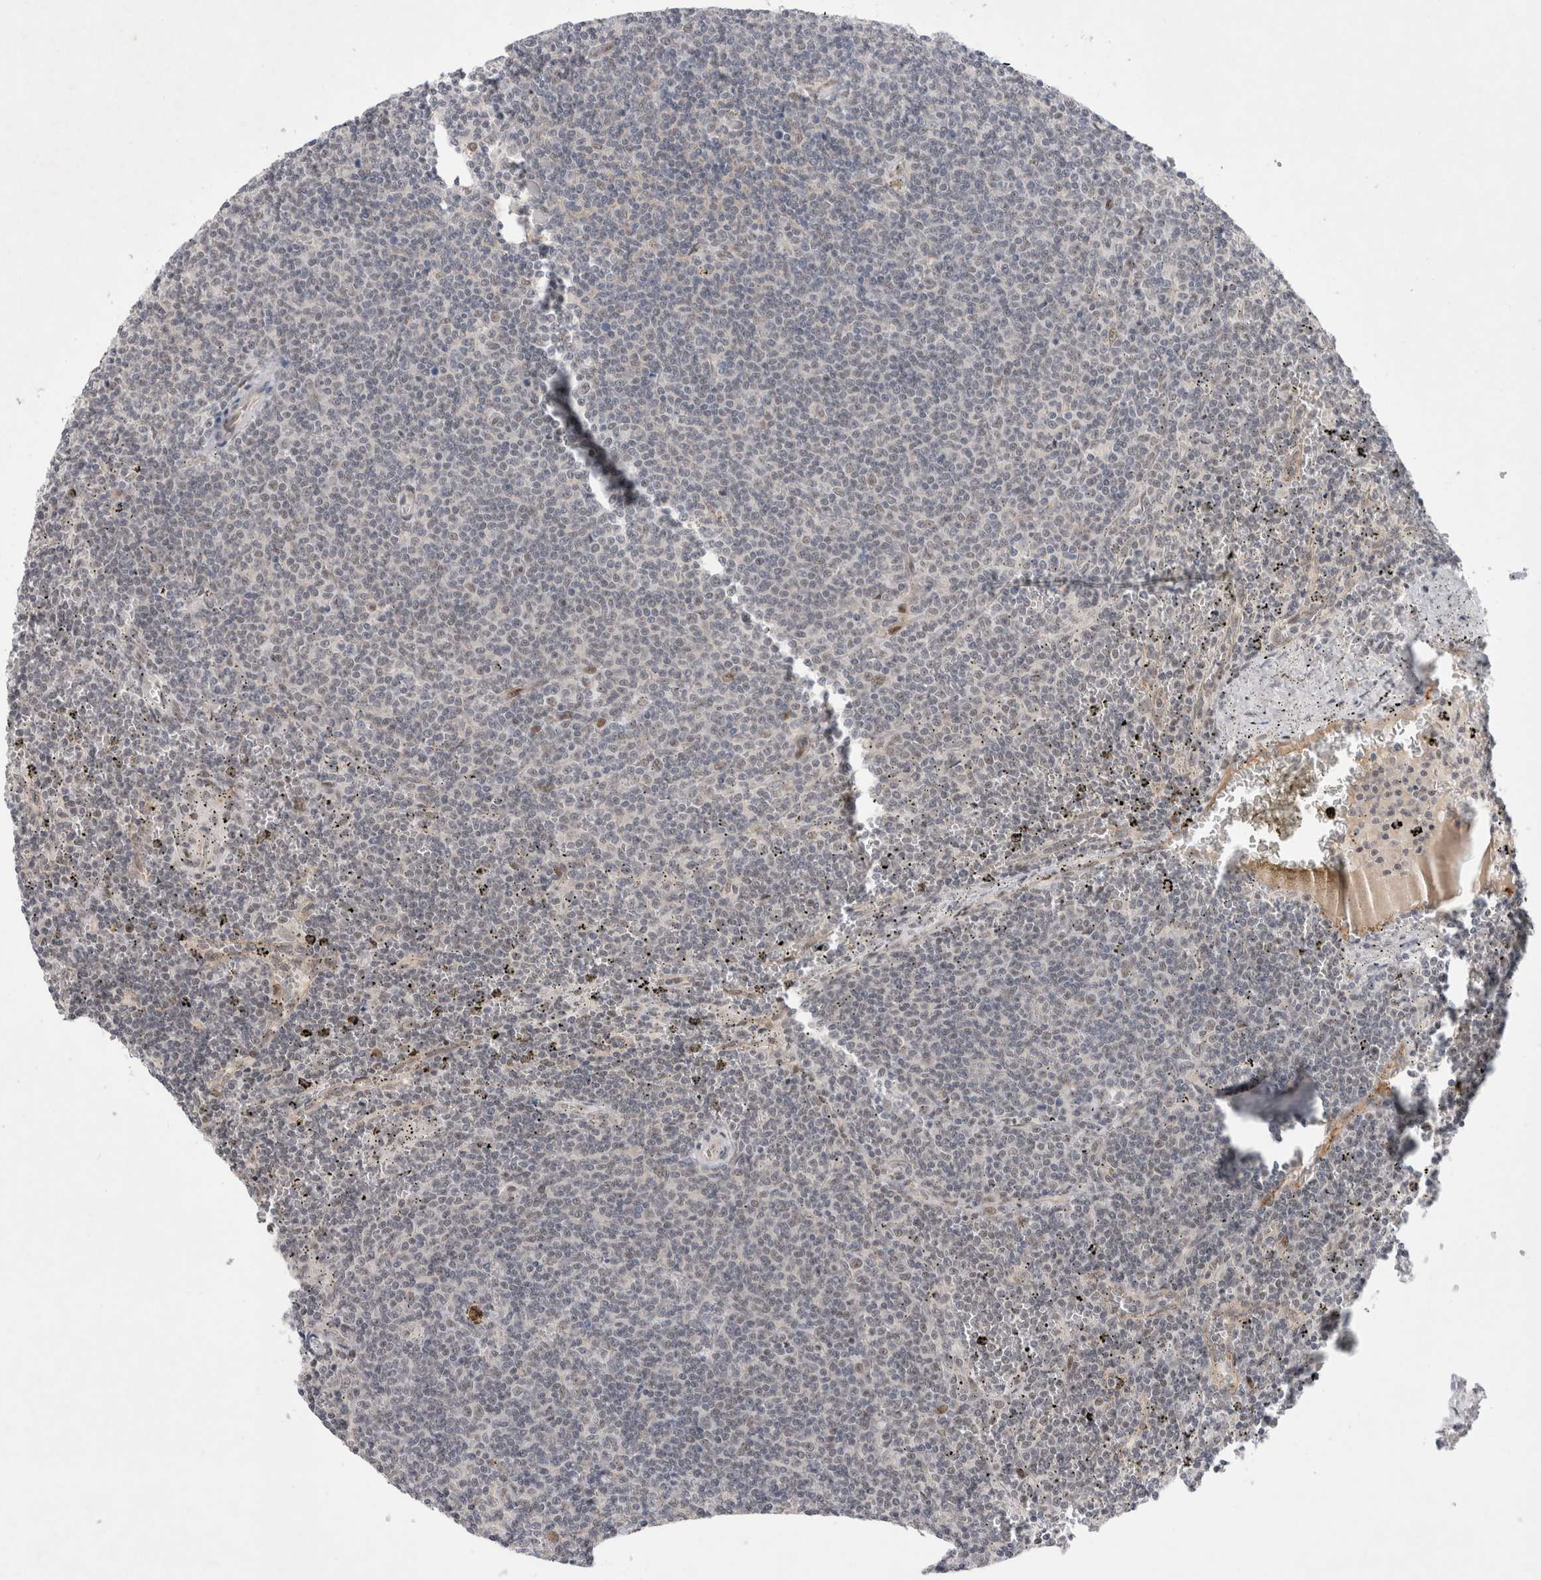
{"staining": {"intensity": "negative", "quantity": "none", "location": "none"}, "tissue": "lymphoma", "cell_type": "Tumor cells", "image_type": "cancer", "snomed": [{"axis": "morphology", "description": "Malignant lymphoma, non-Hodgkin's type, Low grade"}, {"axis": "topography", "description": "Spleen"}], "caption": "Malignant lymphoma, non-Hodgkin's type (low-grade) stained for a protein using immunohistochemistry shows no expression tumor cells.", "gene": "WIPF2", "patient": {"sex": "female", "age": 50}}